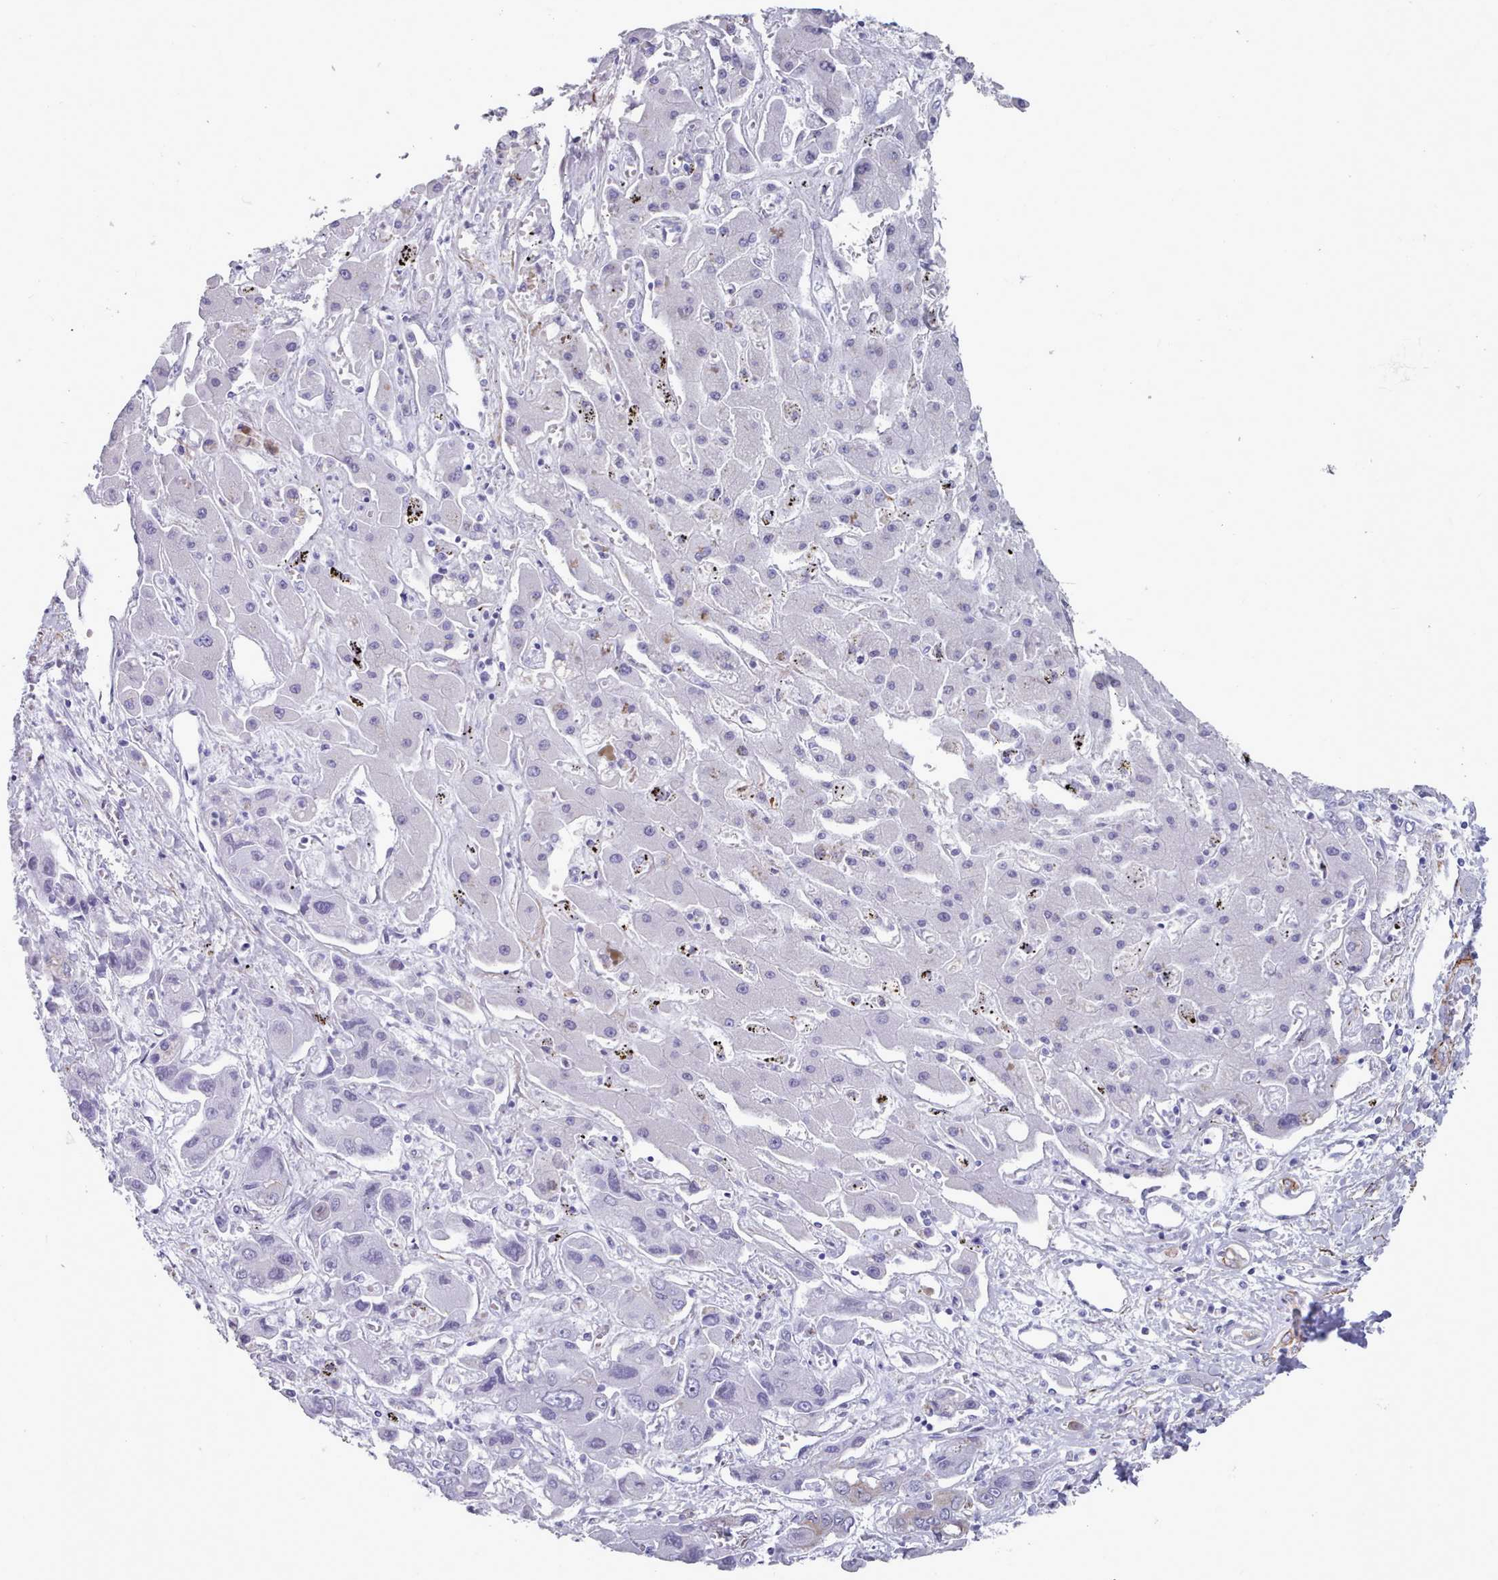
{"staining": {"intensity": "negative", "quantity": "none", "location": "none"}, "tissue": "liver cancer", "cell_type": "Tumor cells", "image_type": "cancer", "snomed": [{"axis": "morphology", "description": "Cholangiocarcinoma"}, {"axis": "topography", "description": "Liver"}], "caption": "A high-resolution micrograph shows IHC staining of cholangiocarcinoma (liver), which demonstrates no significant staining in tumor cells. The staining was performed using DAB (3,3'-diaminobenzidine) to visualize the protein expression in brown, while the nuclei were stained in blue with hematoxylin (Magnification: 20x).", "gene": "FPGS", "patient": {"sex": "male", "age": 67}}